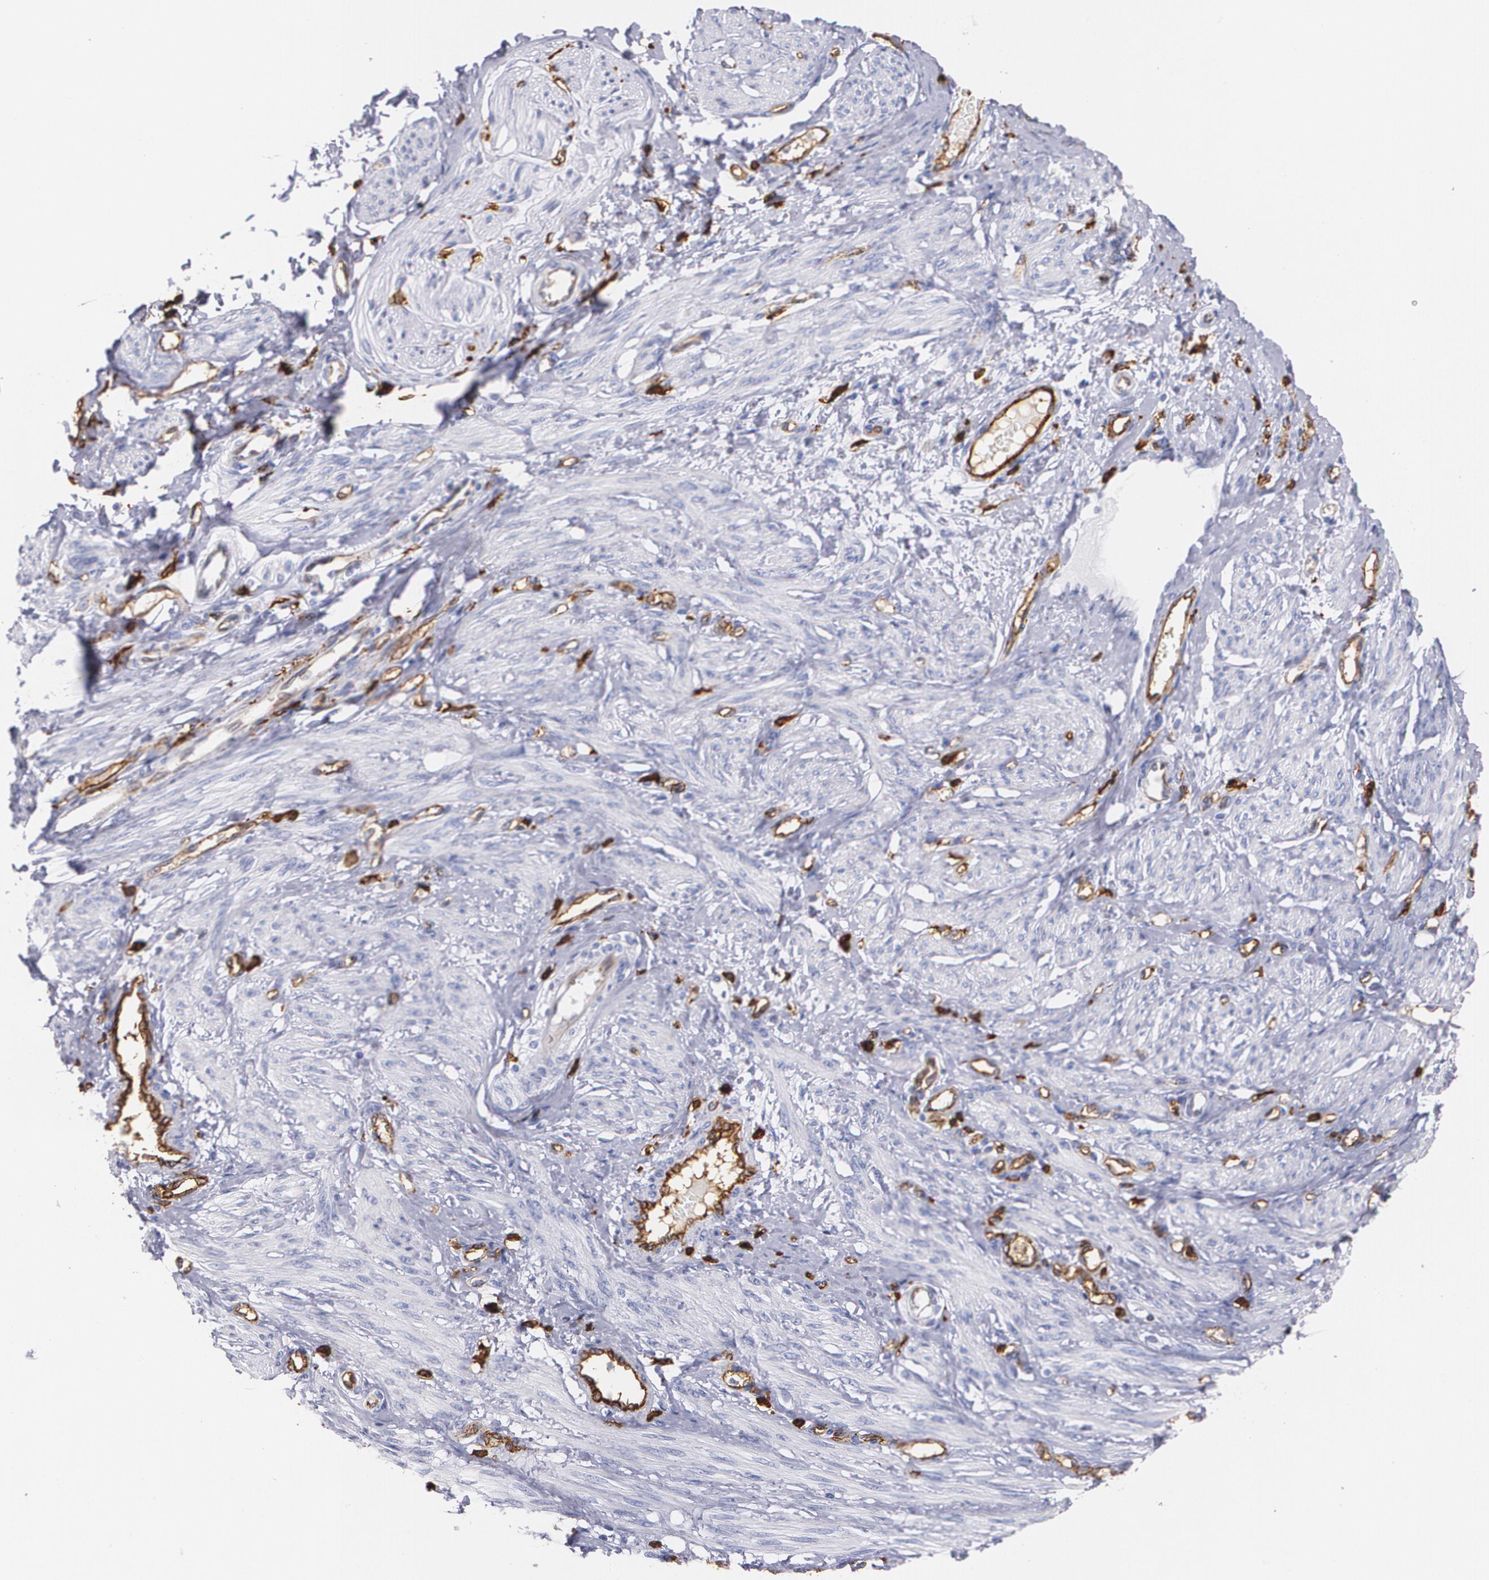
{"staining": {"intensity": "weak", "quantity": ">75%", "location": "cytoplasmic/membranous"}, "tissue": "smooth muscle", "cell_type": "Smooth muscle cells", "image_type": "normal", "snomed": [{"axis": "morphology", "description": "Normal tissue, NOS"}, {"axis": "topography", "description": "Smooth muscle"}, {"axis": "topography", "description": "Uterus"}], "caption": "Weak cytoplasmic/membranous staining is identified in about >75% of smooth muscle cells in benign smooth muscle.", "gene": "HLA", "patient": {"sex": "female", "age": 39}}